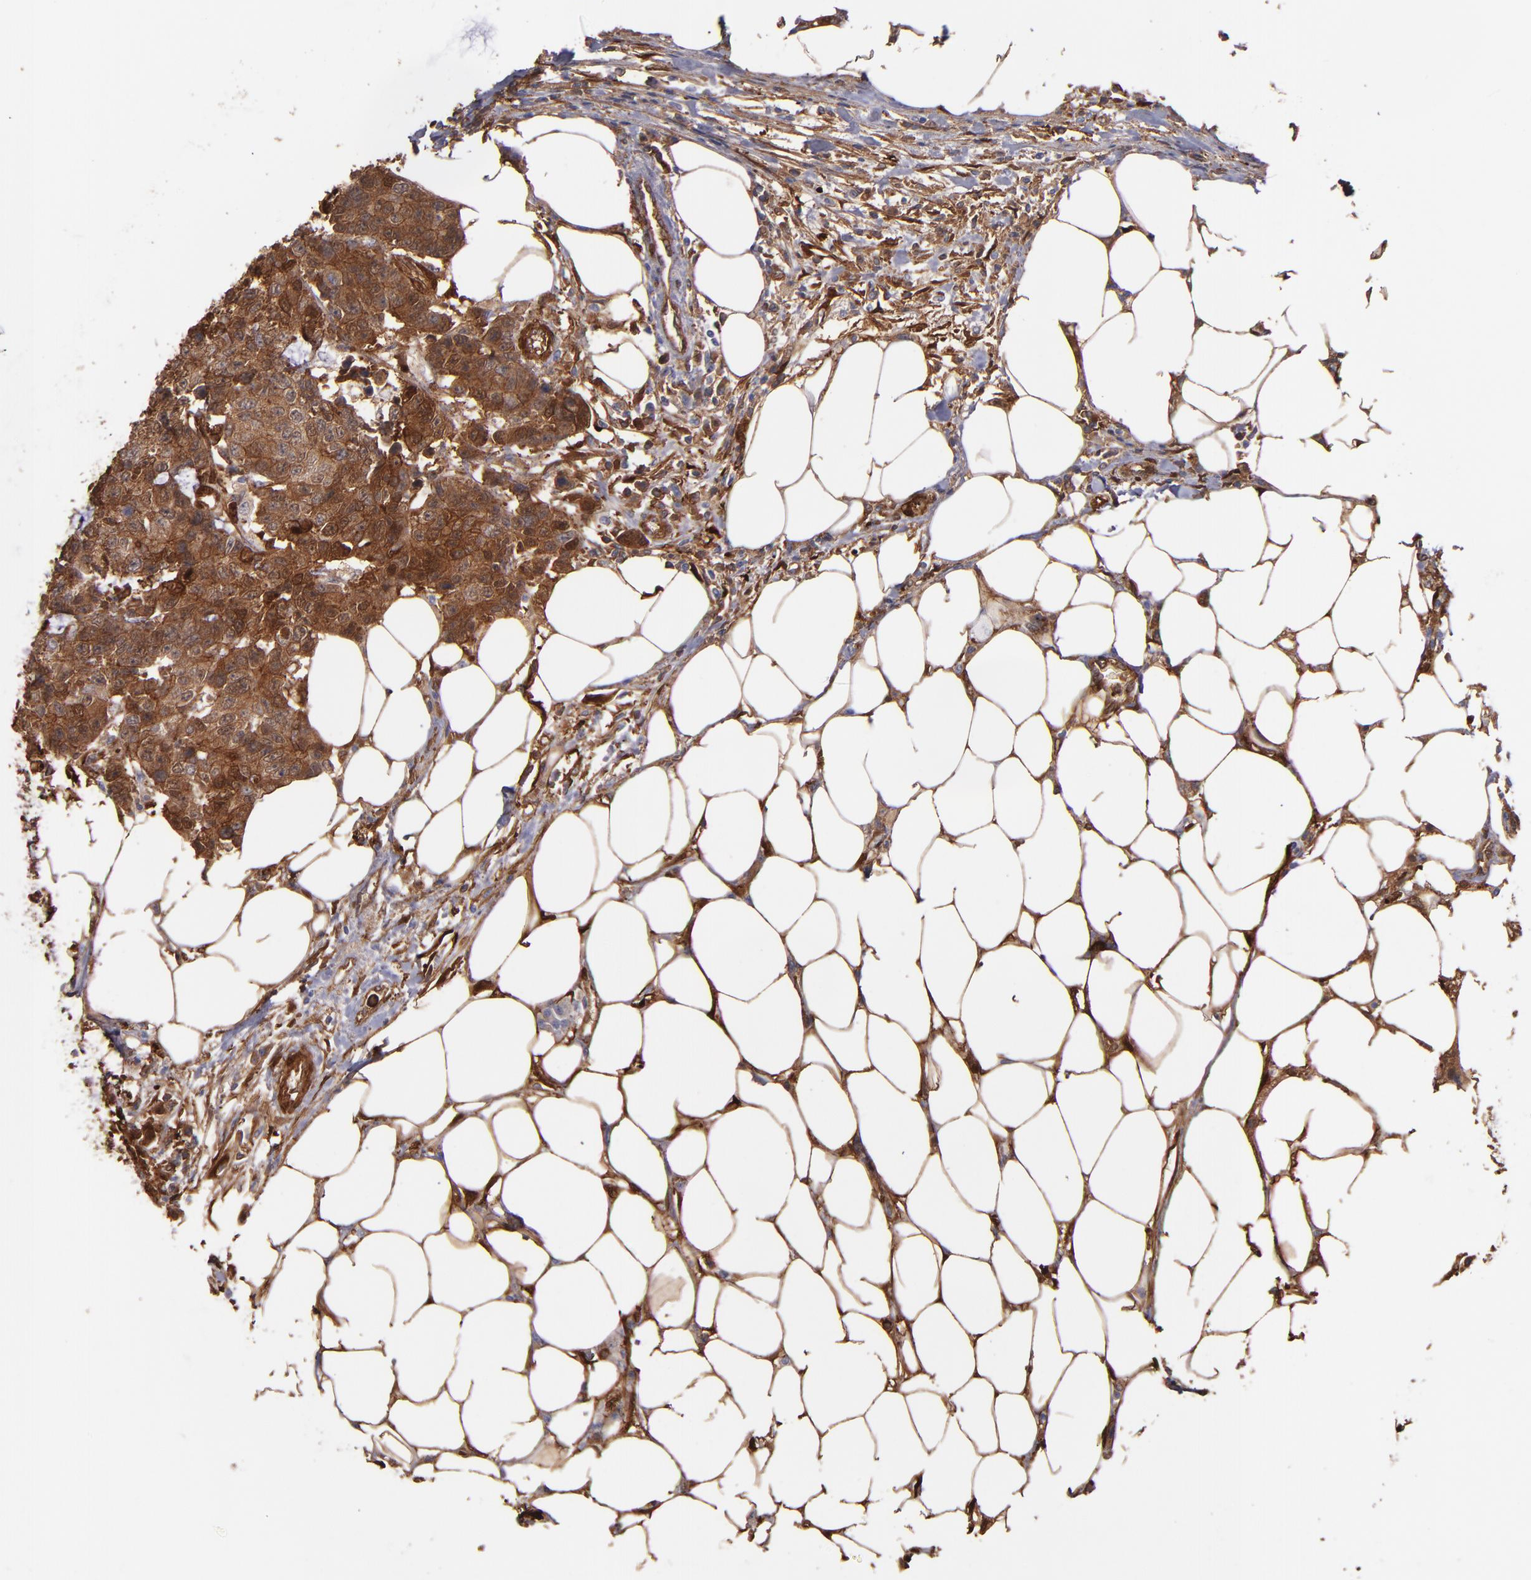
{"staining": {"intensity": "strong", "quantity": ">75%", "location": "cytoplasmic/membranous"}, "tissue": "colorectal cancer", "cell_type": "Tumor cells", "image_type": "cancer", "snomed": [{"axis": "morphology", "description": "Adenocarcinoma, NOS"}, {"axis": "topography", "description": "Colon"}], "caption": "A high-resolution image shows immunohistochemistry staining of colorectal adenocarcinoma, which demonstrates strong cytoplasmic/membranous expression in approximately >75% of tumor cells. (DAB = brown stain, brightfield microscopy at high magnification).", "gene": "VCL", "patient": {"sex": "female", "age": 86}}